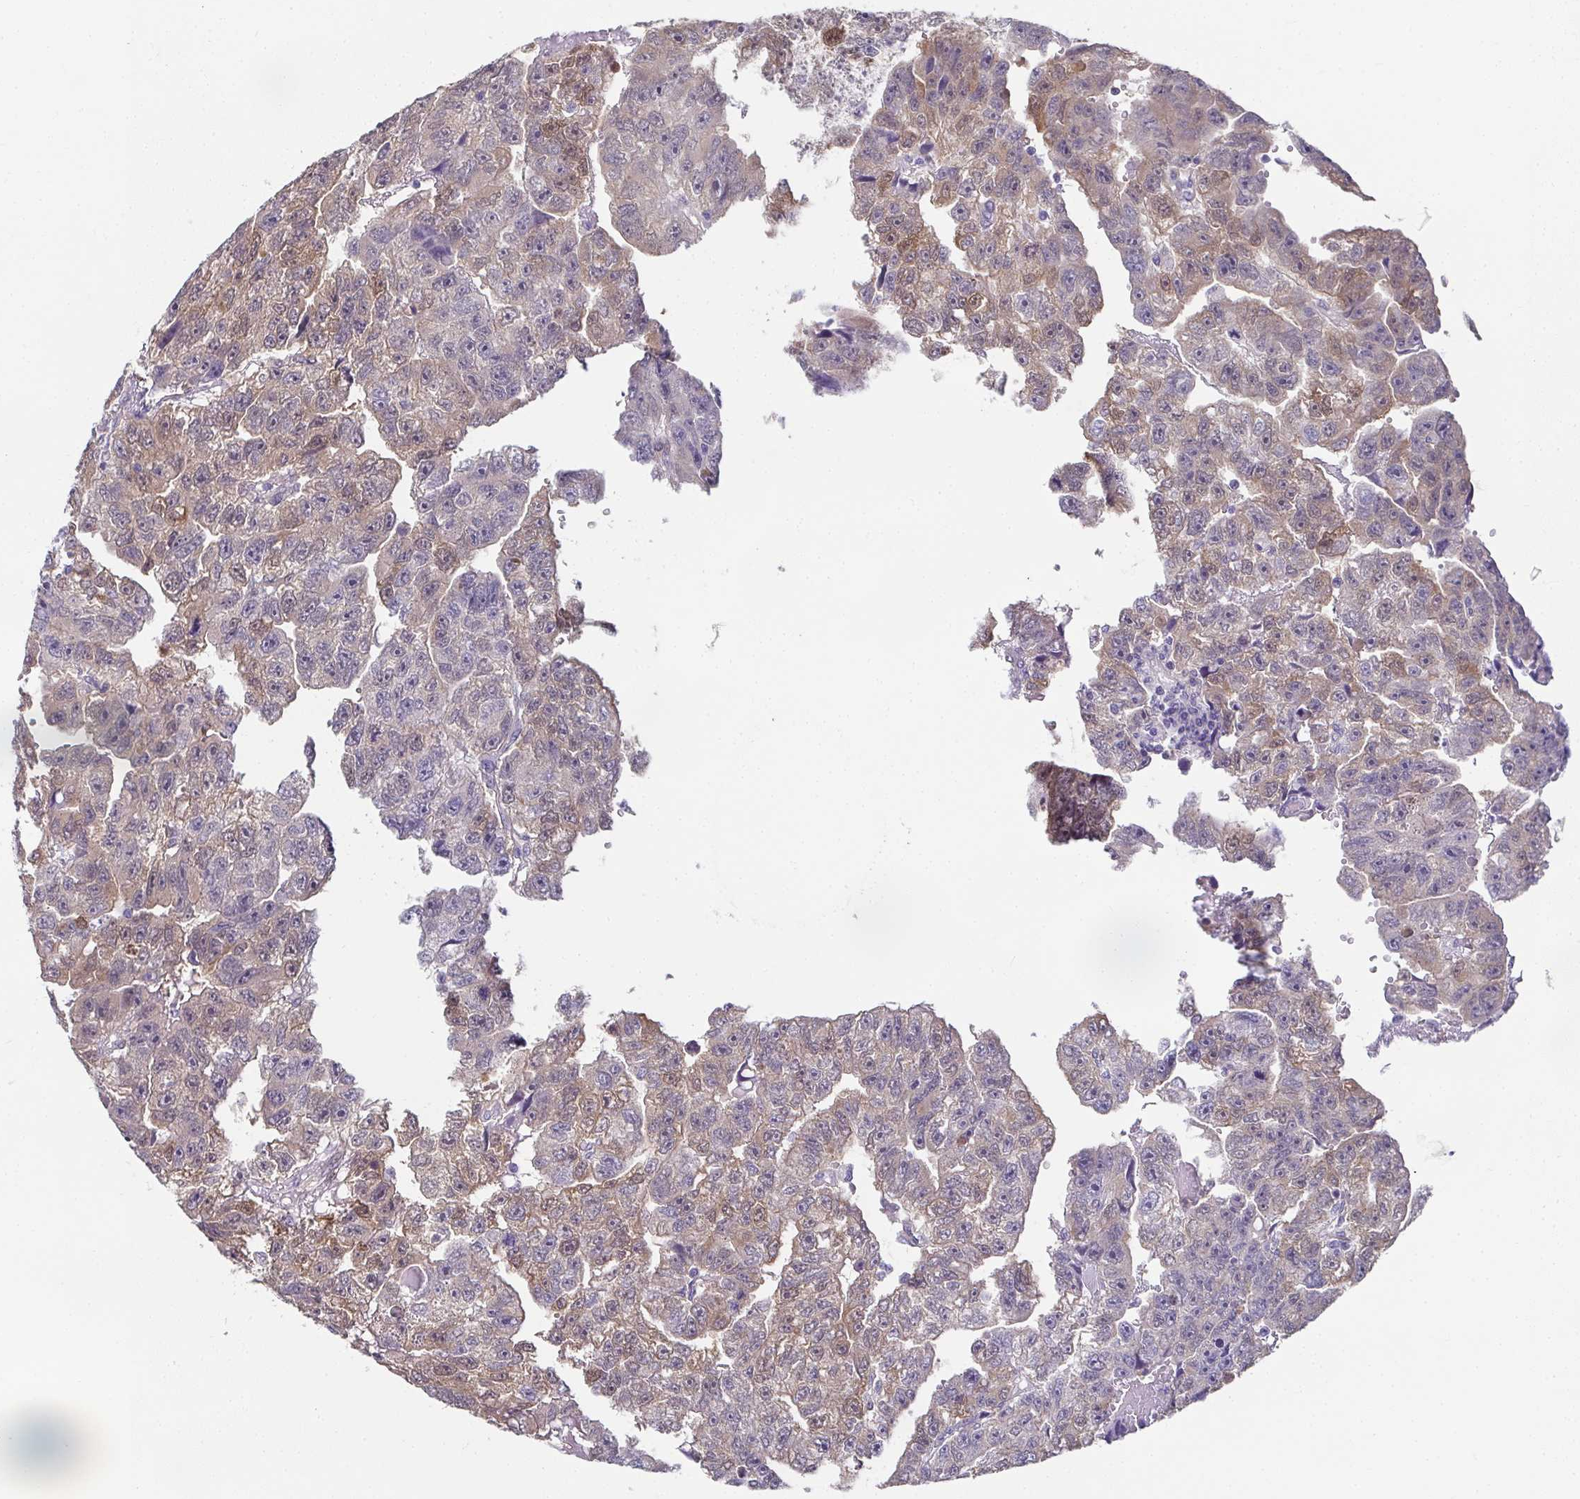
{"staining": {"intensity": "weak", "quantity": "25%-75%", "location": "cytoplasmic/membranous"}, "tissue": "testis cancer", "cell_type": "Tumor cells", "image_type": "cancer", "snomed": [{"axis": "morphology", "description": "Carcinoma, Embryonal, NOS"}, {"axis": "topography", "description": "Testis"}], "caption": "Testis cancer (embryonal carcinoma) stained with a brown dye displays weak cytoplasmic/membranous positive expression in about 25%-75% of tumor cells.", "gene": "RBP1", "patient": {"sex": "male", "age": 20}}